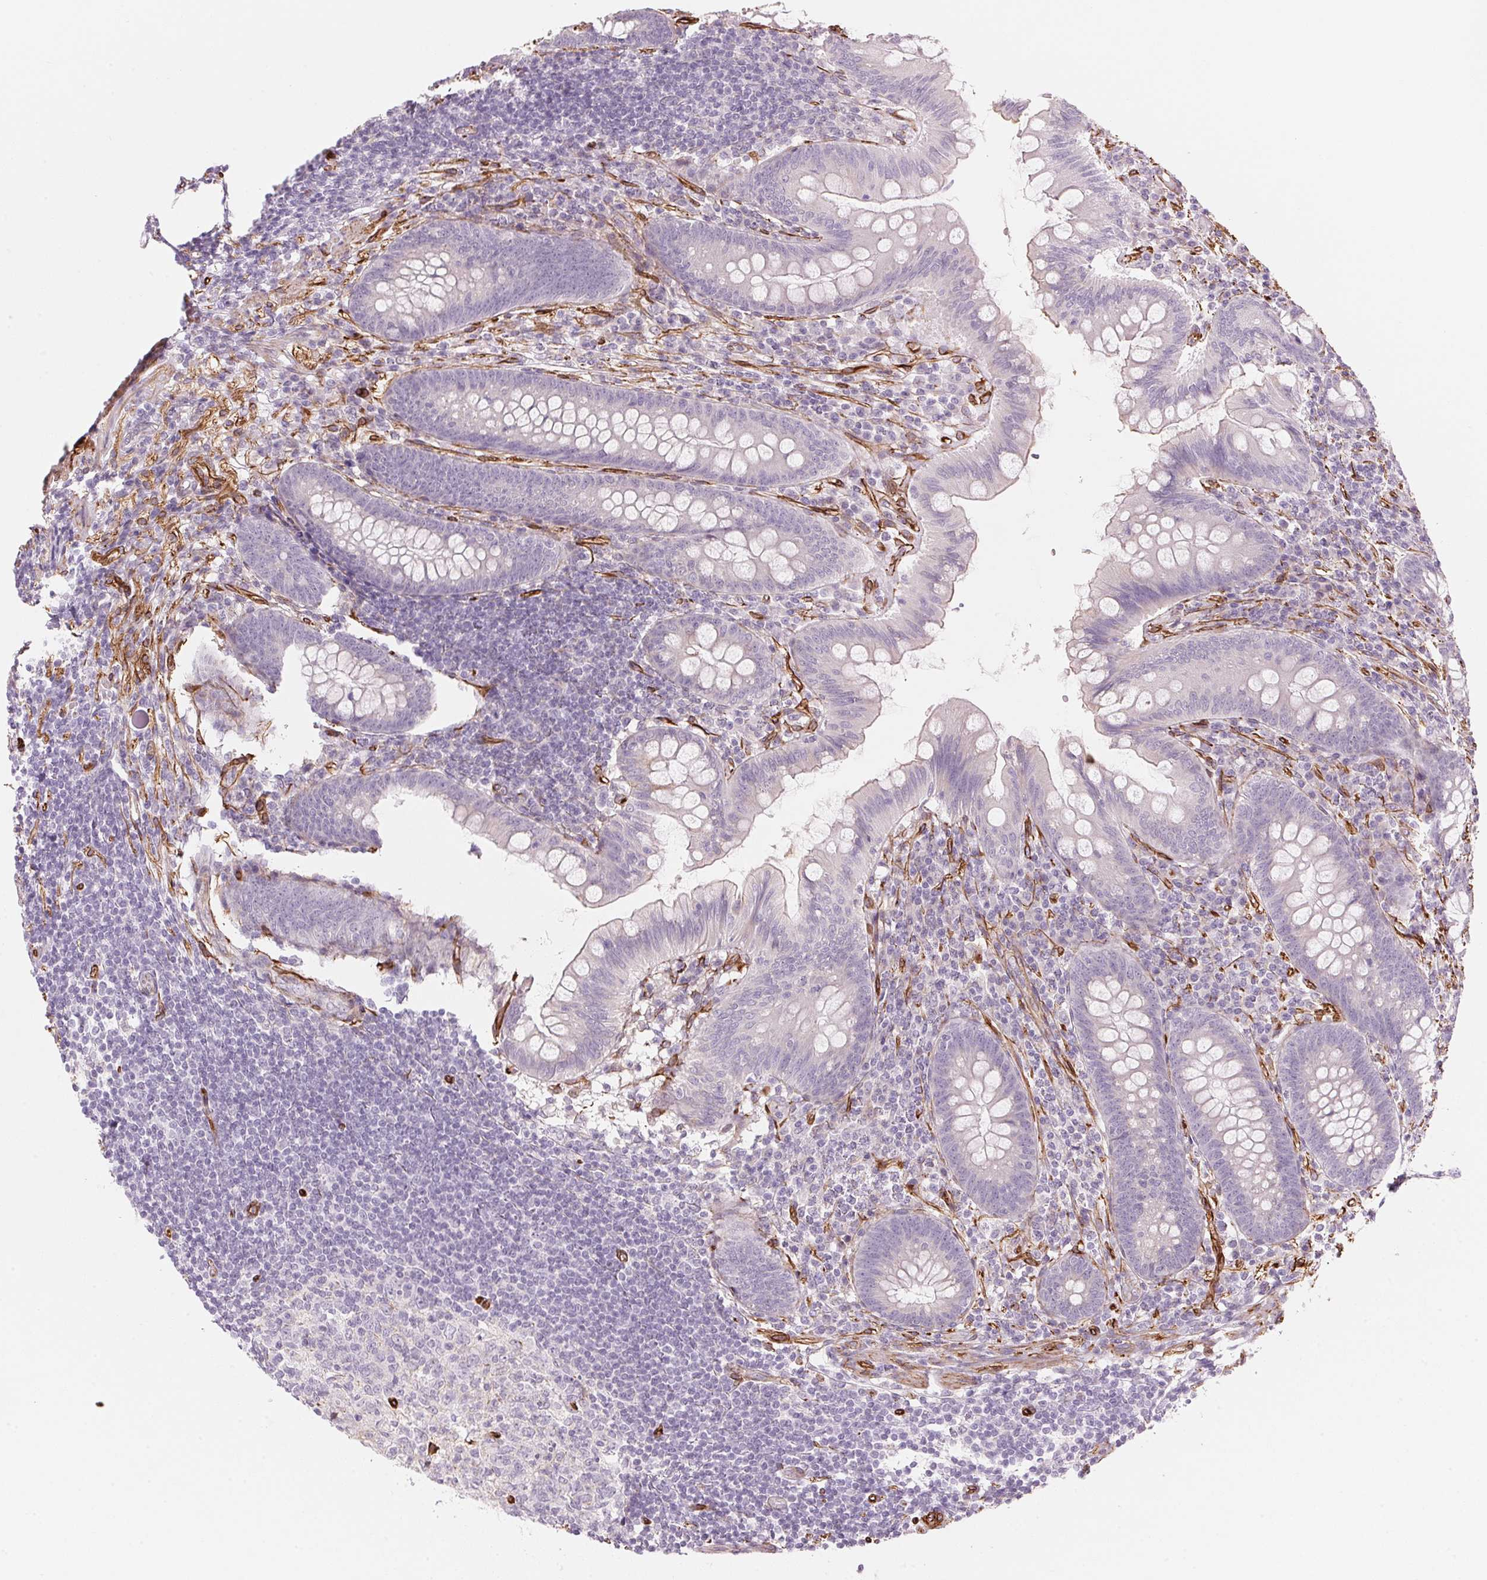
{"staining": {"intensity": "negative", "quantity": "none", "location": "none"}, "tissue": "appendix", "cell_type": "Glandular cells", "image_type": "normal", "snomed": [{"axis": "morphology", "description": "Normal tissue, NOS"}, {"axis": "topography", "description": "Appendix"}], "caption": "Protein analysis of benign appendix displays no significant staining in glandular cells.", "gene": "CLPS", "patient": {"sex": "female", "age": 57}}